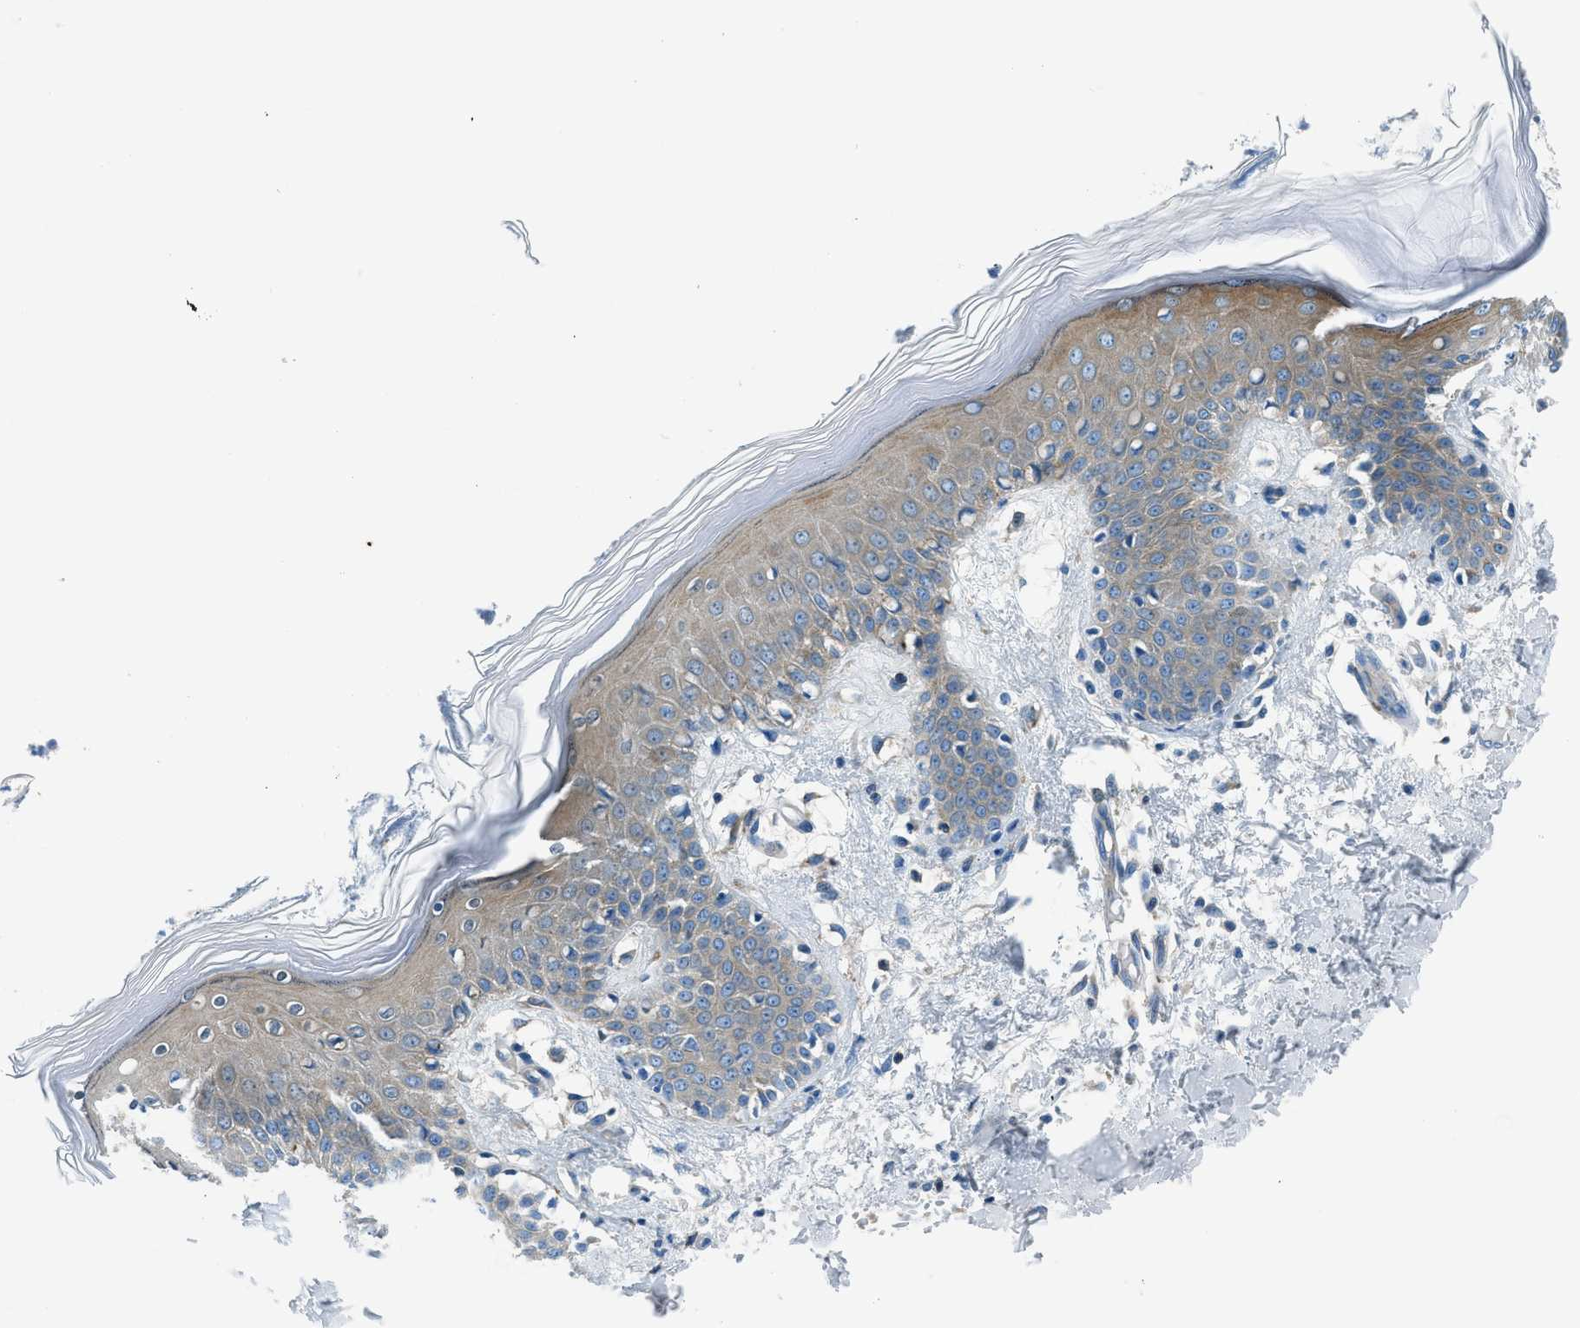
{"staining": {"intensity": "negative", "quantity": "none", "location": "none"}, "tissue": "skin", "cell_type": "Fibroblasts", "image_type": "normal", "snomed": [{"axis": "morphology", "description": "Normal tissue, NOS"}, {"axis": "topography", "description": "Skin"}], "caption": "IHC histopathology image of normal skin: skin stained with DAB (3,3'-diaminobenzidine) reveals no significant protein expression in fibroblasts. The staining is performed using DAB brown chromogen with nuclei counter-stained in using hematoxylin.", "gene": "SARS1", "patient": {"sex": "male", "age": 53}}